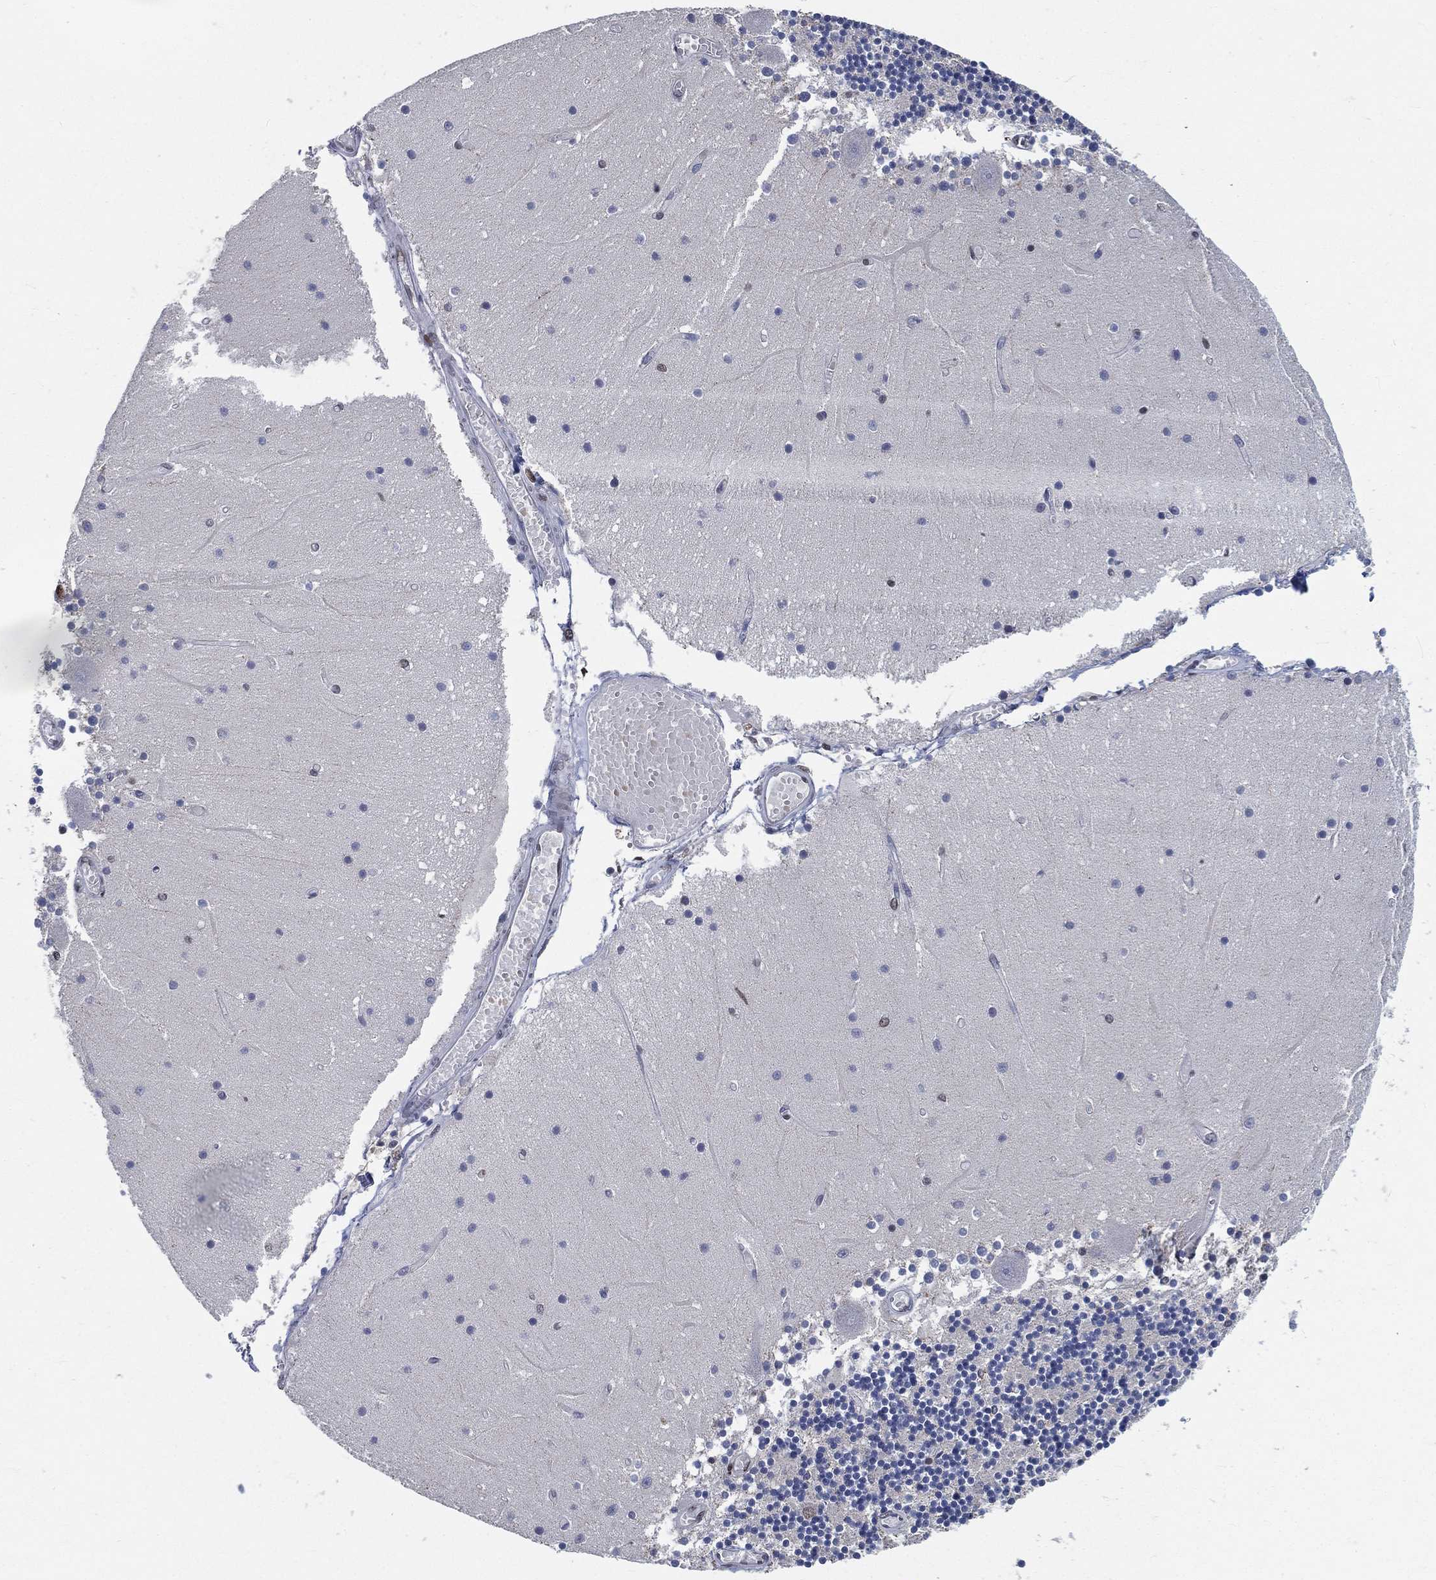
{"staining": {"intensity": "moderate", "quantity": "25%-75%", "location": "nuclear"}, "tissue": "cerebellum", "cell_type": "Cells in granular layer", "image_type": "normal", "snomed": [{"axis": "morphology", "description": "Normal tissue, NOS"}, {"axis": "topography", "description": "Cerebellum"}], "caption": "Immunohistochemical staining of unremarkable human cerebellum displays medium levels of moderate nuclear positivity in approximately 25%-75% of cells in granular layer. (DAB (3,3'-diaminobenzidine) IHC, brown staining for protein, blue staining for nuclei).", "gene": "YLPM1", "patient": {"sex": "female", "age": 28}}